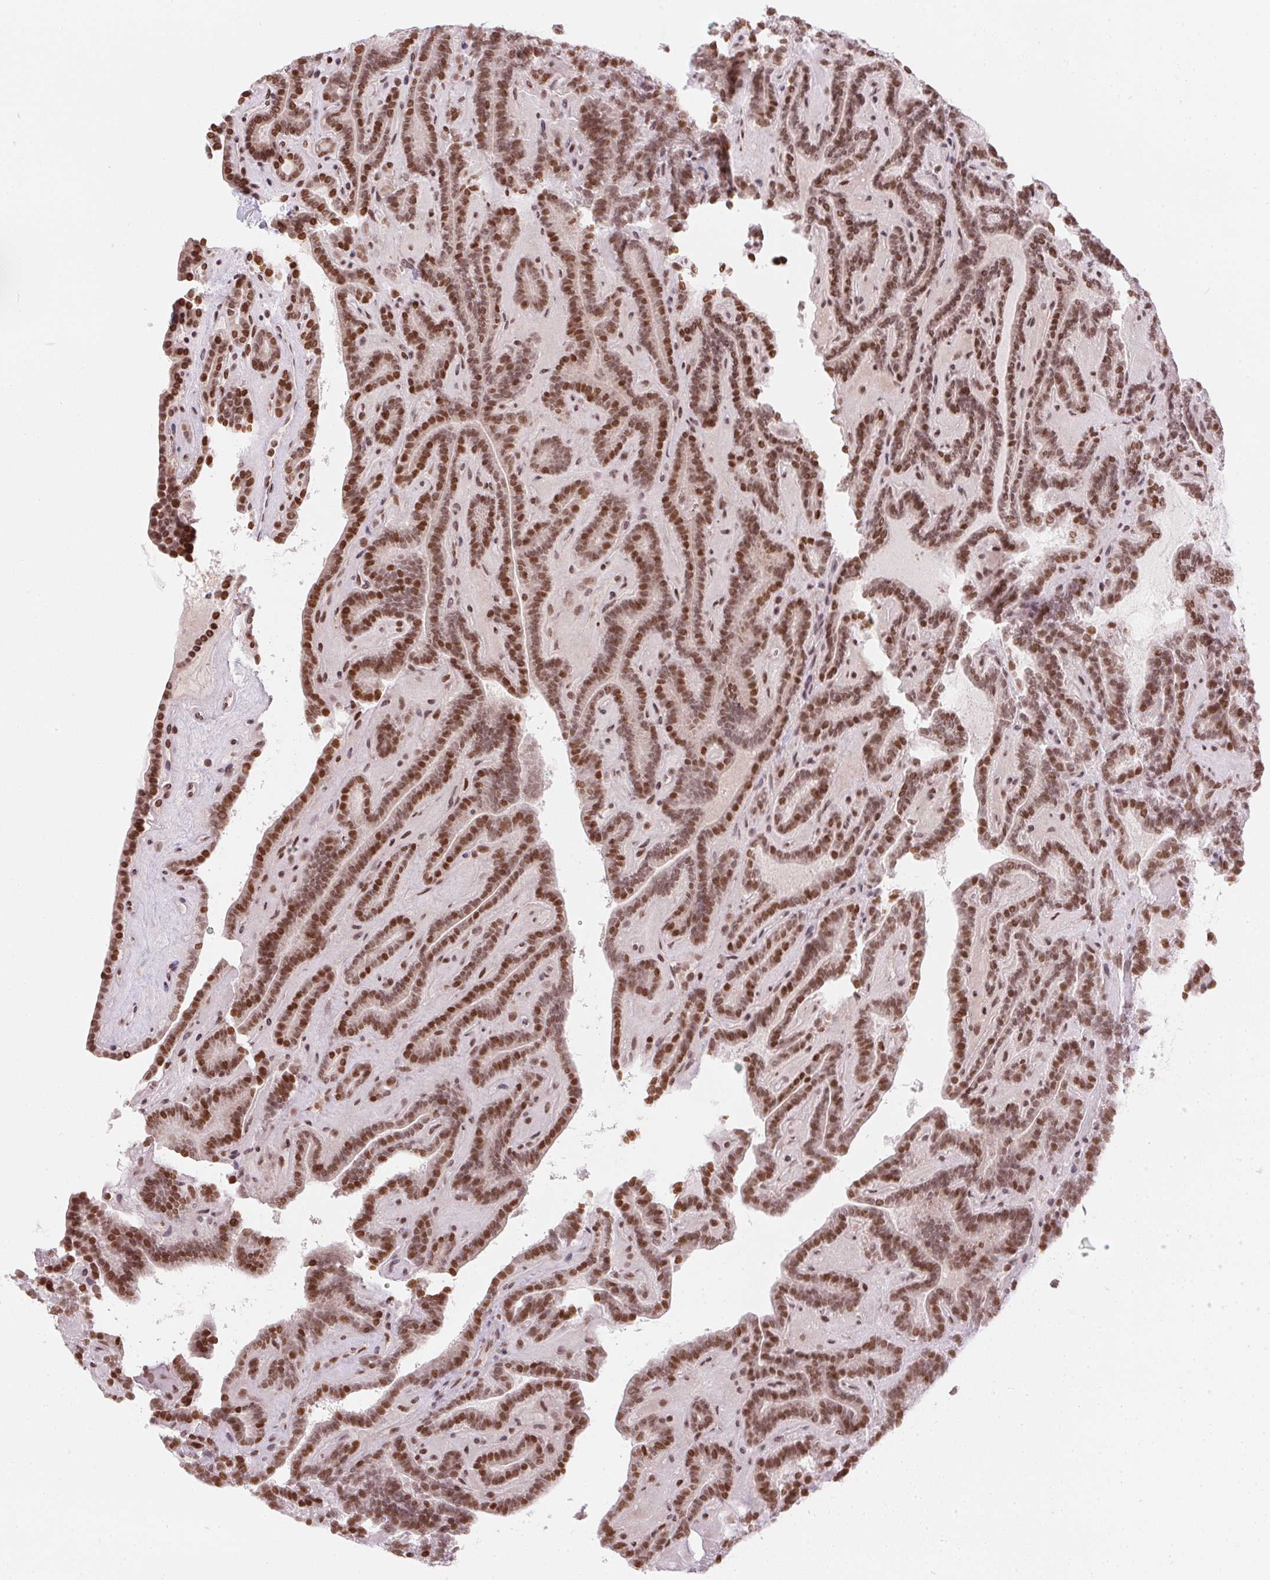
{"staining": {"intensity": "moderate", "quantity": ">75%", "location": "nuclear"}, "tissue": "thyroid cancer", "cell_type": "Tumor cells", "image_type": "cancer", "snomed": [{"axis": "morphology", "description": "Papillary adenocarcinoma, NOS"}, {"axis": "topography", "description": "Thyroid gland"}], "caption": "Tumor cells exhibit moderate nuclear expression in about >75% of cells in papillary adenocarcinoma (thyroid). The staining was performed using DAB to visualize the protein expression in brown, while the nuclei were stained in blue with hematoxylin (Magnification: 20x).", "gene": "RNF181", "patient": {"sex": "female", "age": 21}}